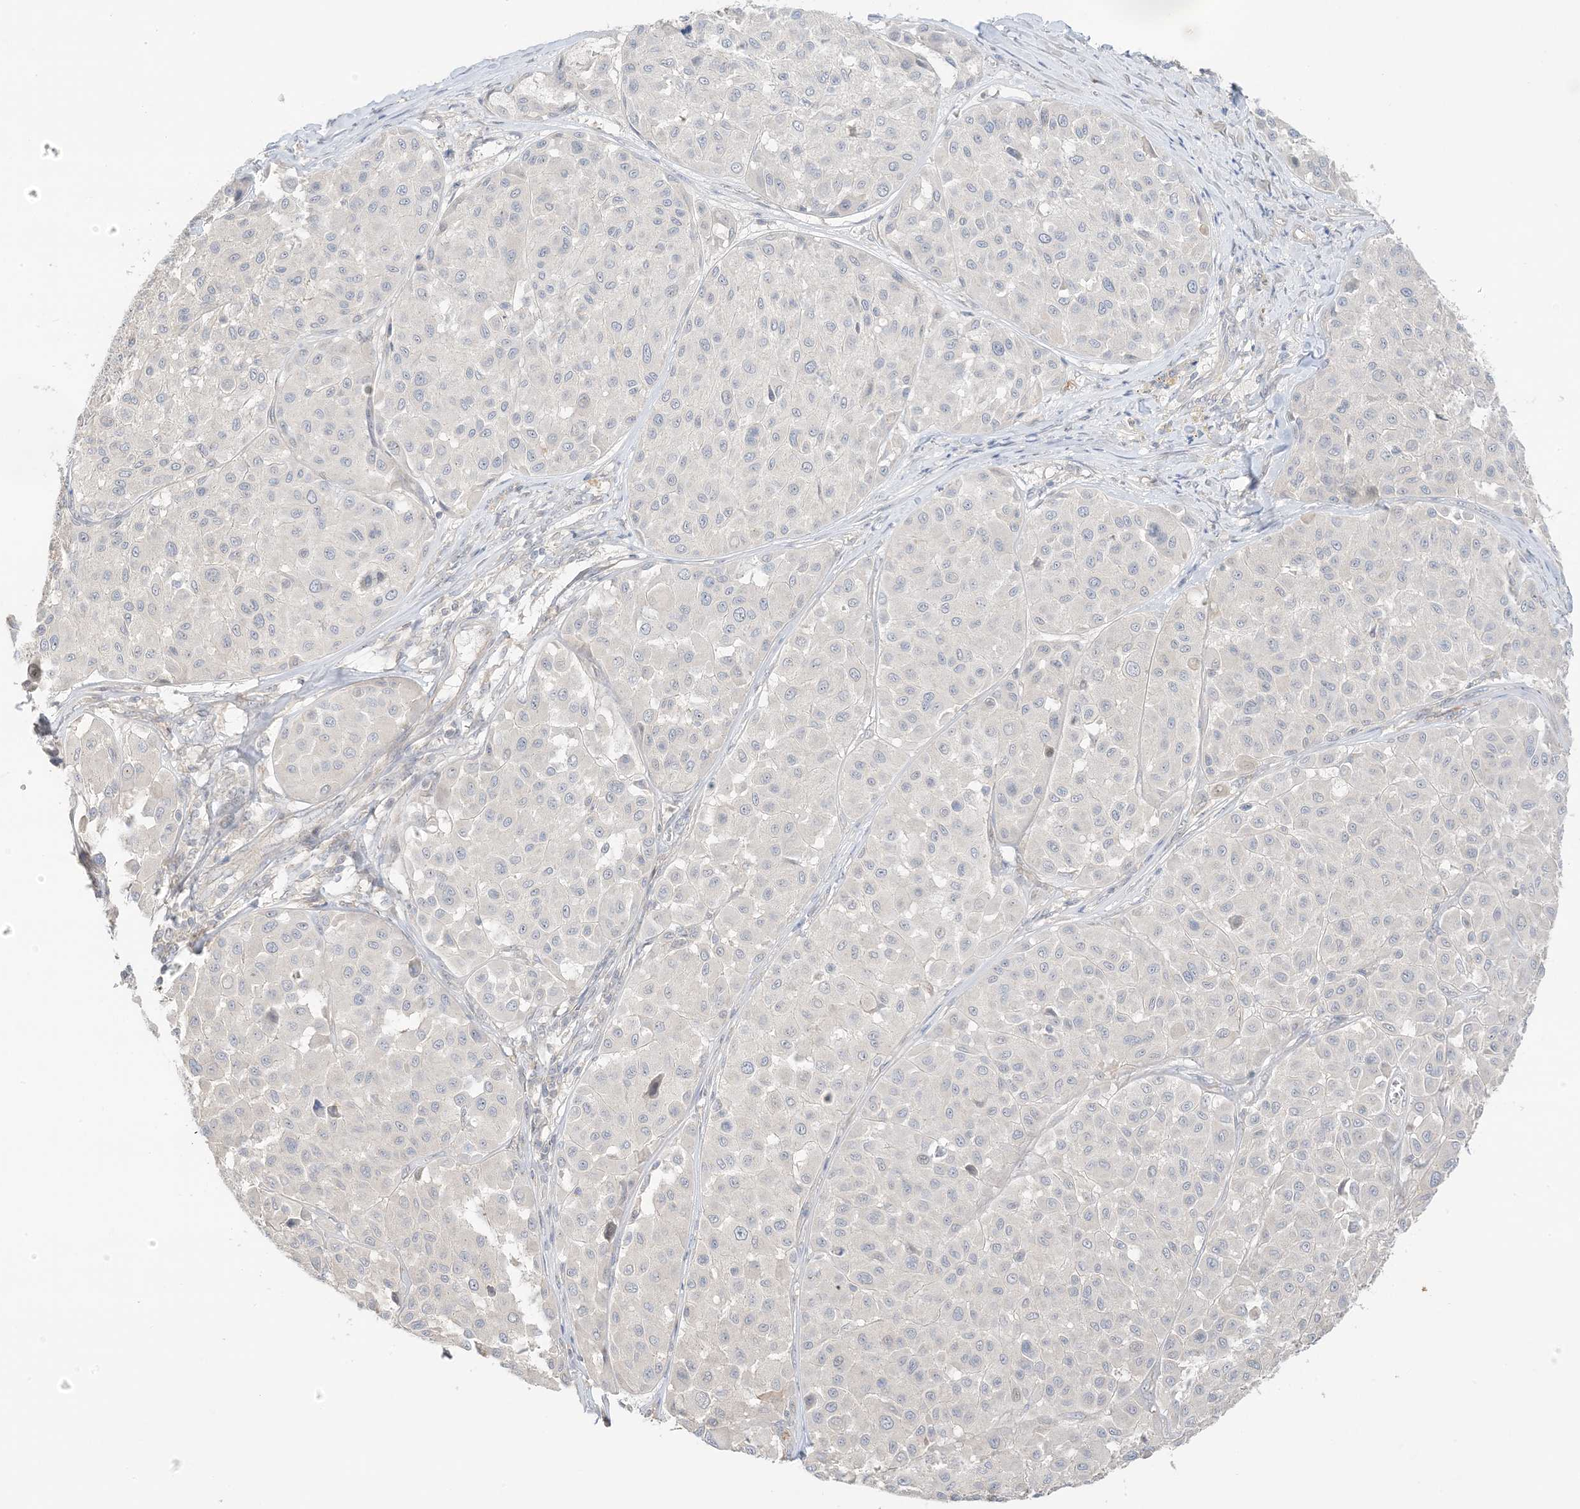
{"staining": {"intensity": "negative", "quantity": "none", "location": "none"}, "tissue": "melanoma", "cell_type": "Tumor cells", "image_type": "cancer", "snomed": [{"axis": "morphology", "description": "Malignant melanoma, Metastatic site"}, {"axis": "topography", "description": "Soft tissue"}], "caption": "The micrograph reveals no significant positivity in tumor cells of malignant melanoma (metastatic site).", "gene": "ETAA1", "patient": {"sex": "male", "age": 41}}